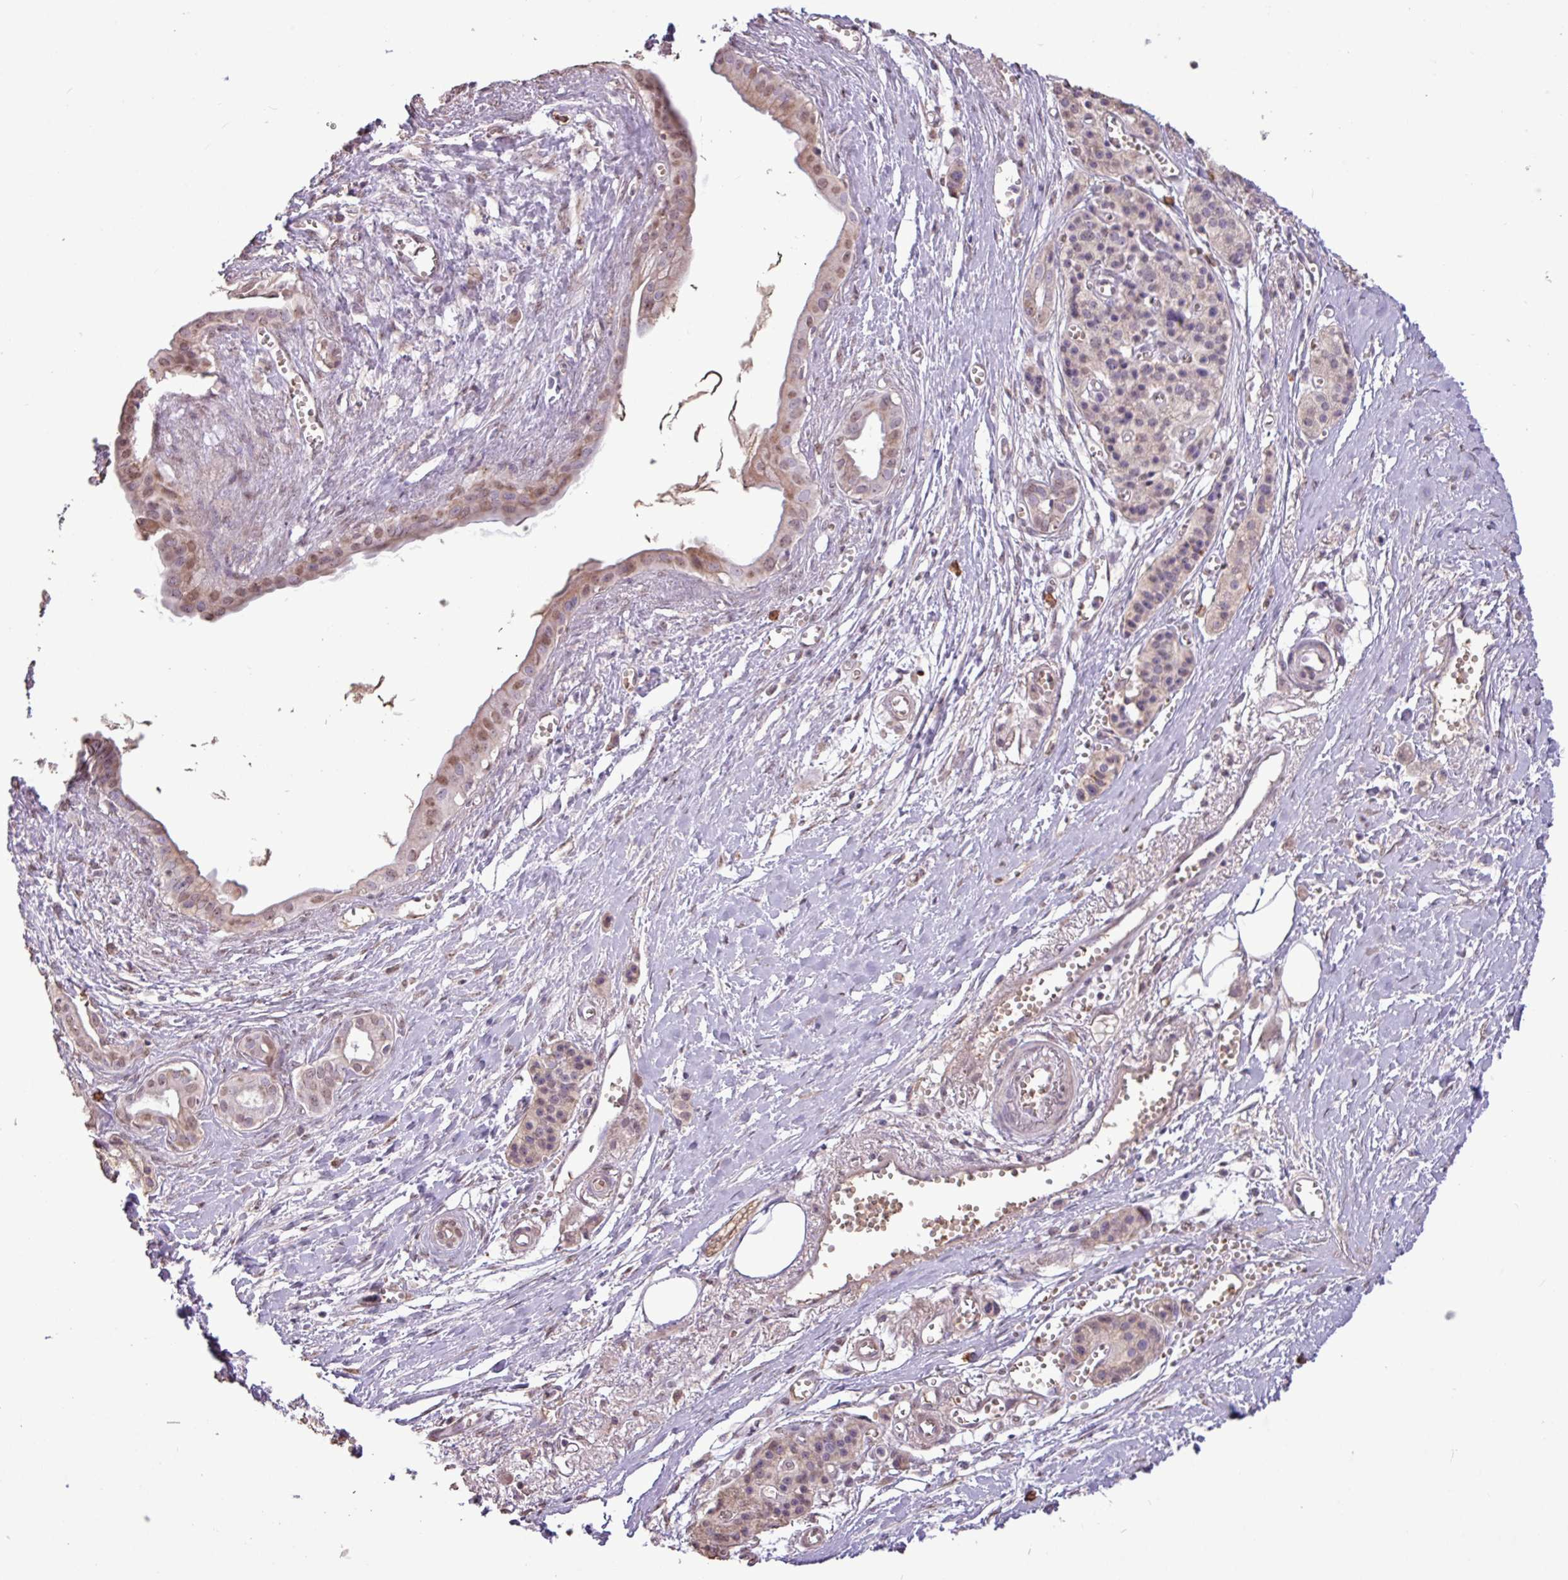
{"staining": {"intensity": "weak", "quantity": ">75%", "location": "nuclear"}, "tissue": "pancreatic cancer", "cell_type": "Tumor cells", "image_type": "cancer", "snomed": [{"axis": "morphology", "description": "Adenocarcinoma, NOS"}, {"axis": "topography", "description": "Pancreas"}], "caption": "Immunohistochemistry (IHC) histopathology image of pancreatic cancer (adenocarcinoma) stained for a protein (brown), which reveals low levels of weak nuclear staining in approximately >75% of tumor cells.", "gene": "L3MBTL3", "patient": {"sex": "male", "age": 71}}